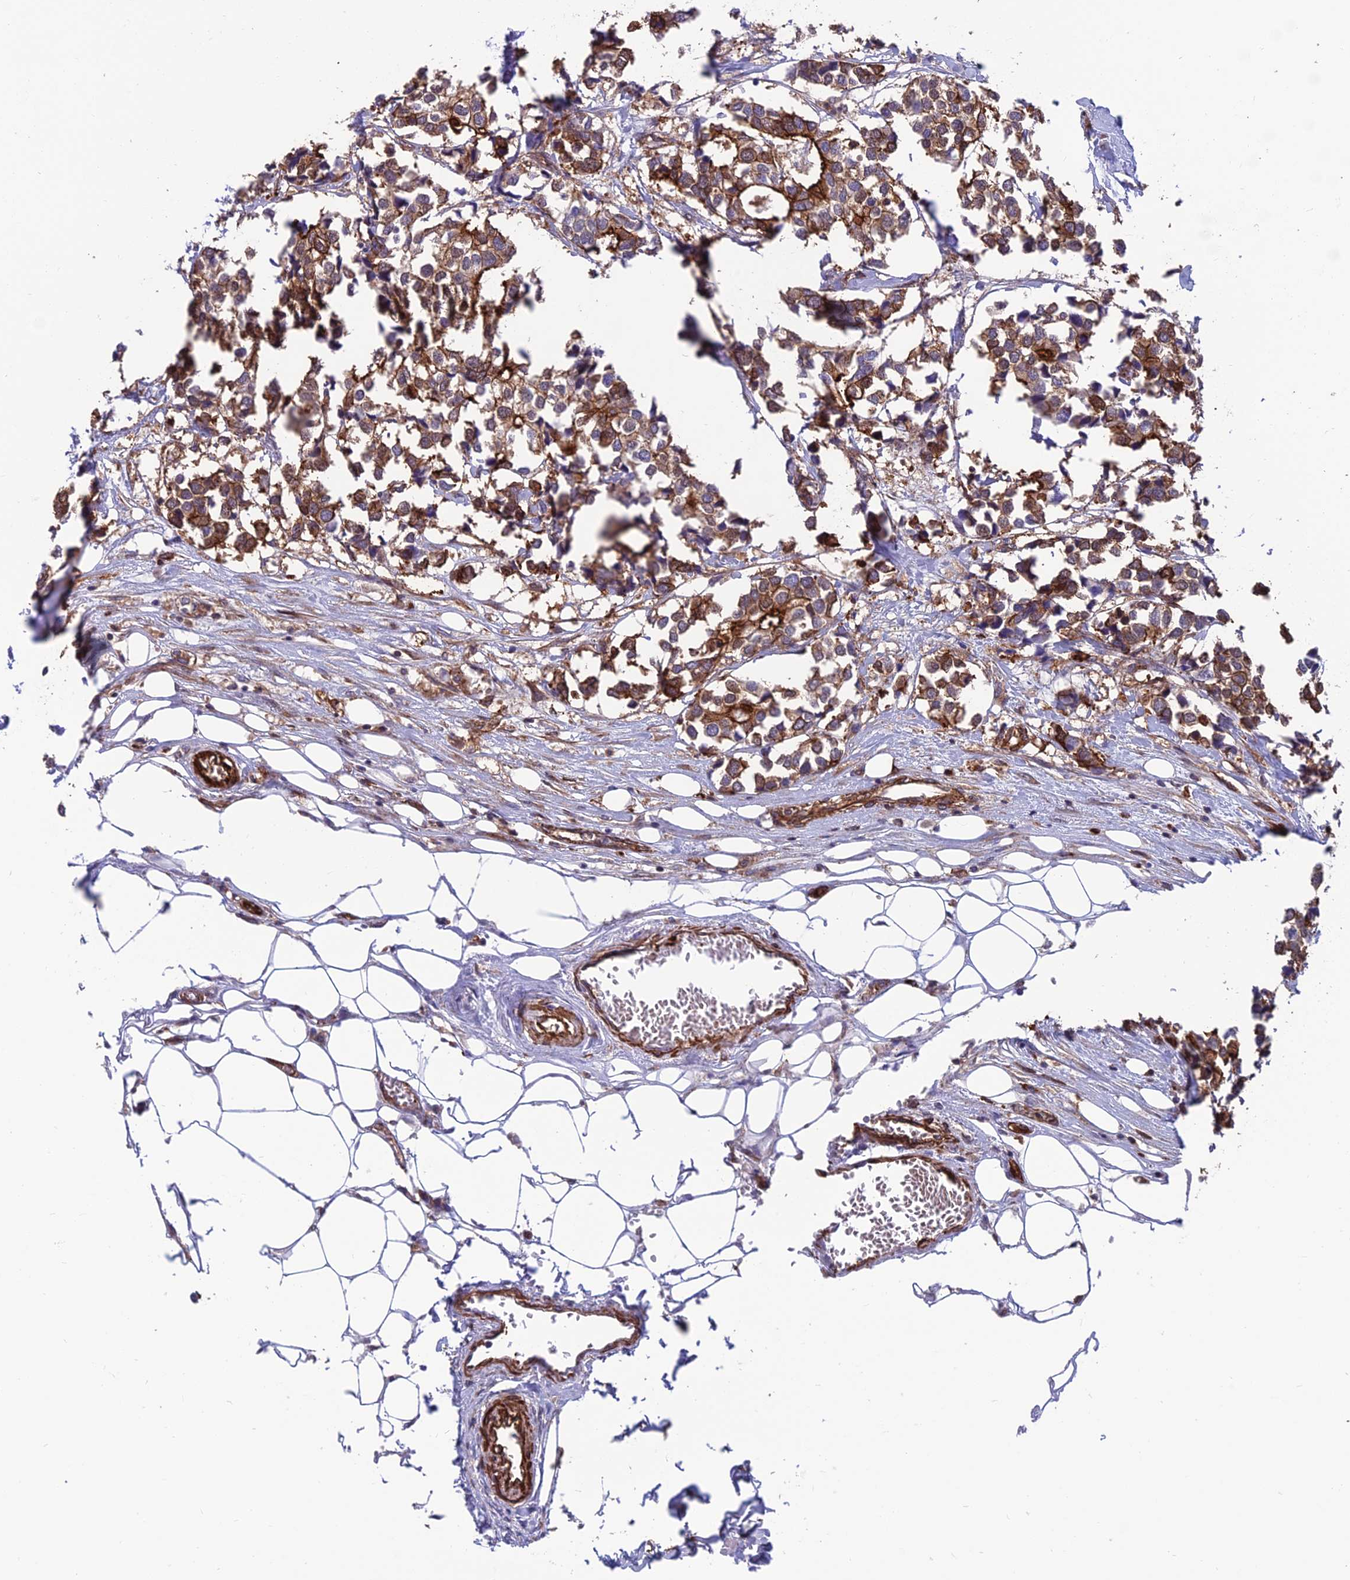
{"staining": {"intensity": "moderate", "quantity": ">75%", "location": "cytoplasmic/membranous"}, "tissue": "breast cancer", "cell_type": "Tumor cells", "image_type": "cancer", "snomed": [{"axis": "morphology", "description": "Duct carcinoma"}, {"axis": "topography", "description": "Breast"}], "caption": "Protein staining reveals moderate cytoplasmic/membranous positivity in about >75% of tumor cells in breast infiltrating ductal carcinoma.", "gene": "RTN4RL1", "patient": {"sex": "female", "age": 83}}